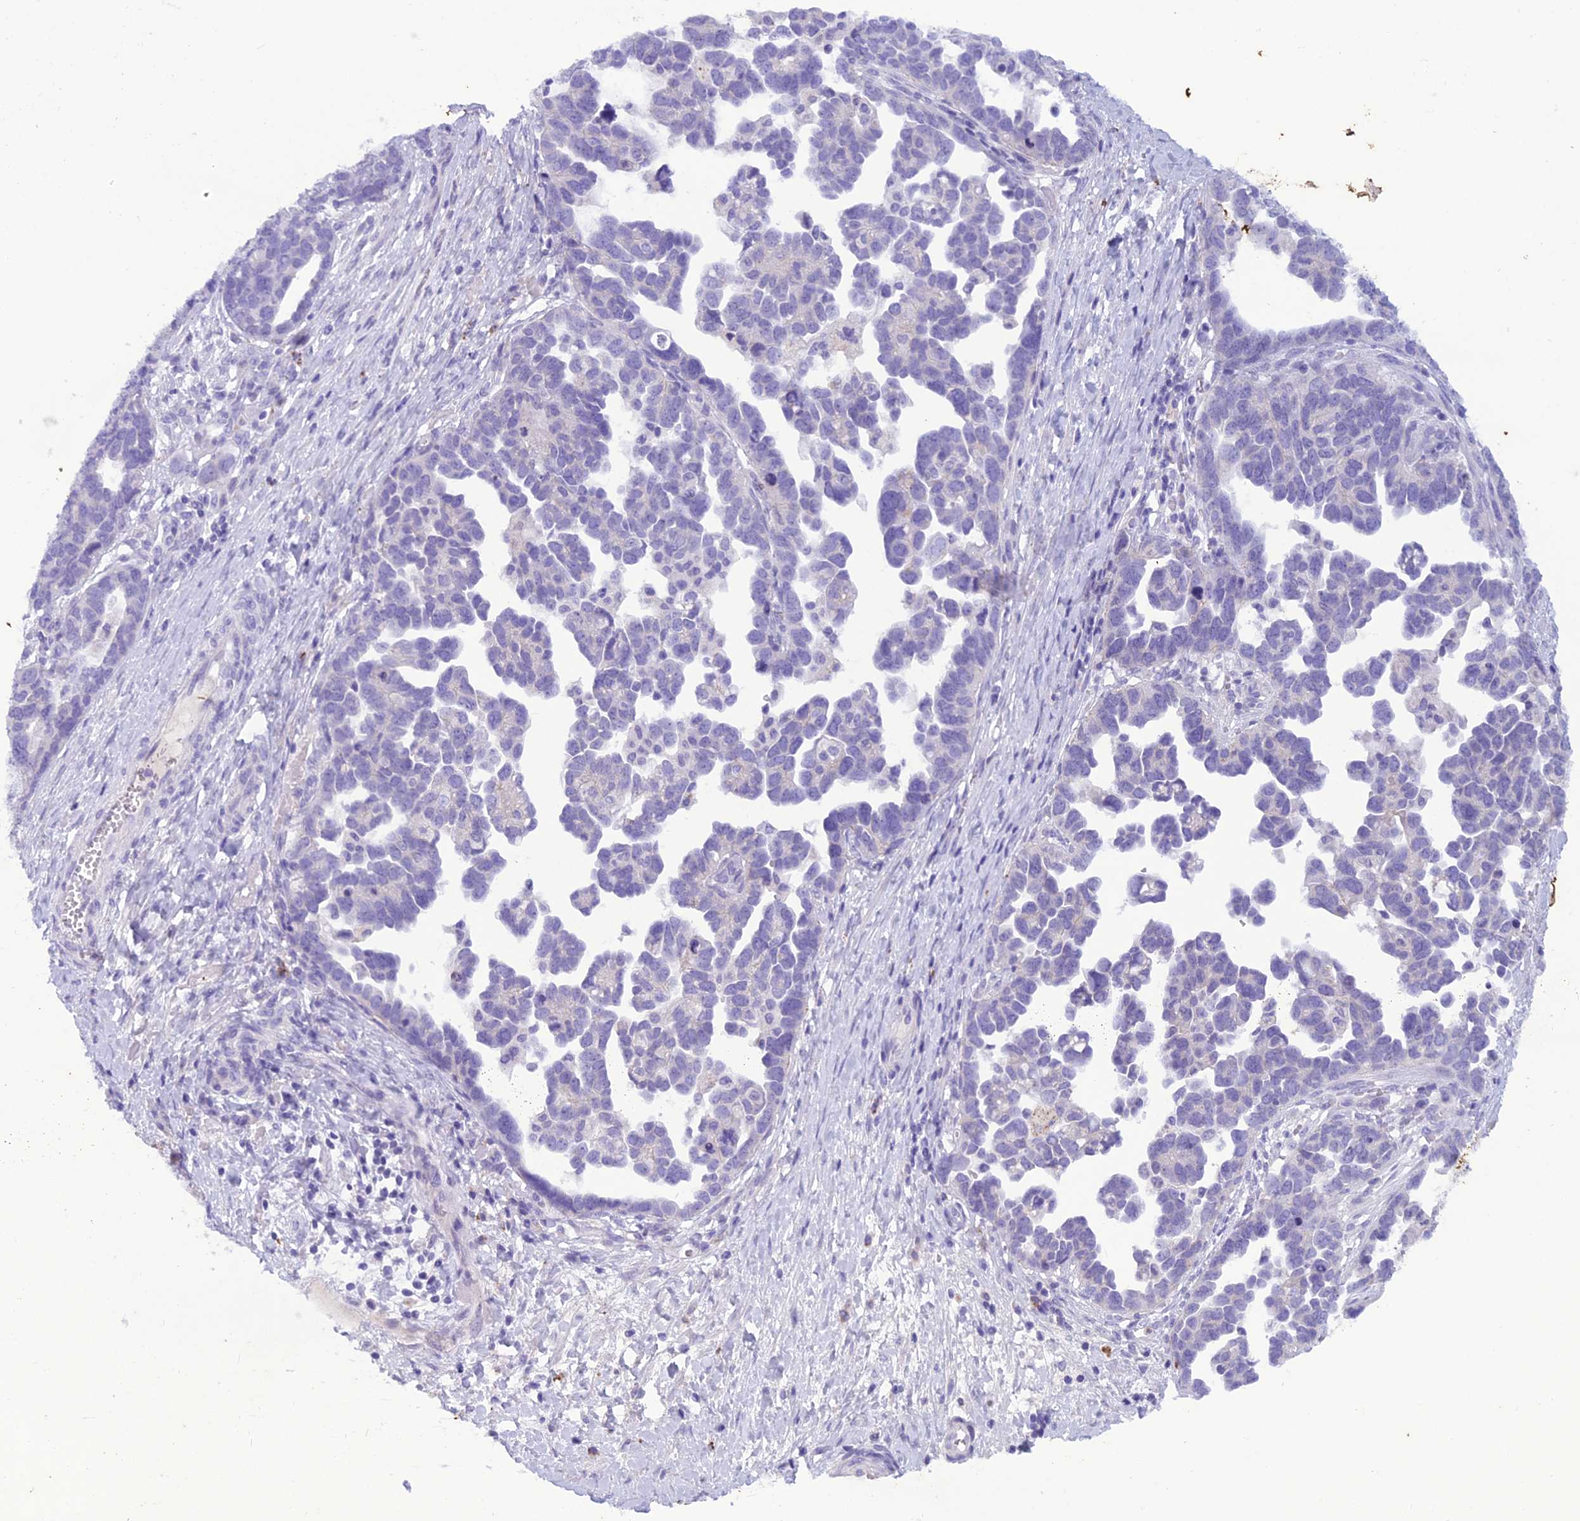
{"staining": {"intensity": "negative", "quantity": "none", "location": "none"}, "tissue": "ovarian cancer", "cell_type": "Tumor cells", "image_type": "cancer", "snomed": [{"axis": "morphology", "description": "Cystadenocarcinoma, serous, NOS"}, {"axis": "topography", "description": "Ovary"}], "caption": "A photomicrograph of human ovarian cancer is negative for staining in tumor cells.", "gene": "IFT172", "patient": {"sex": "female", "age": 54}}